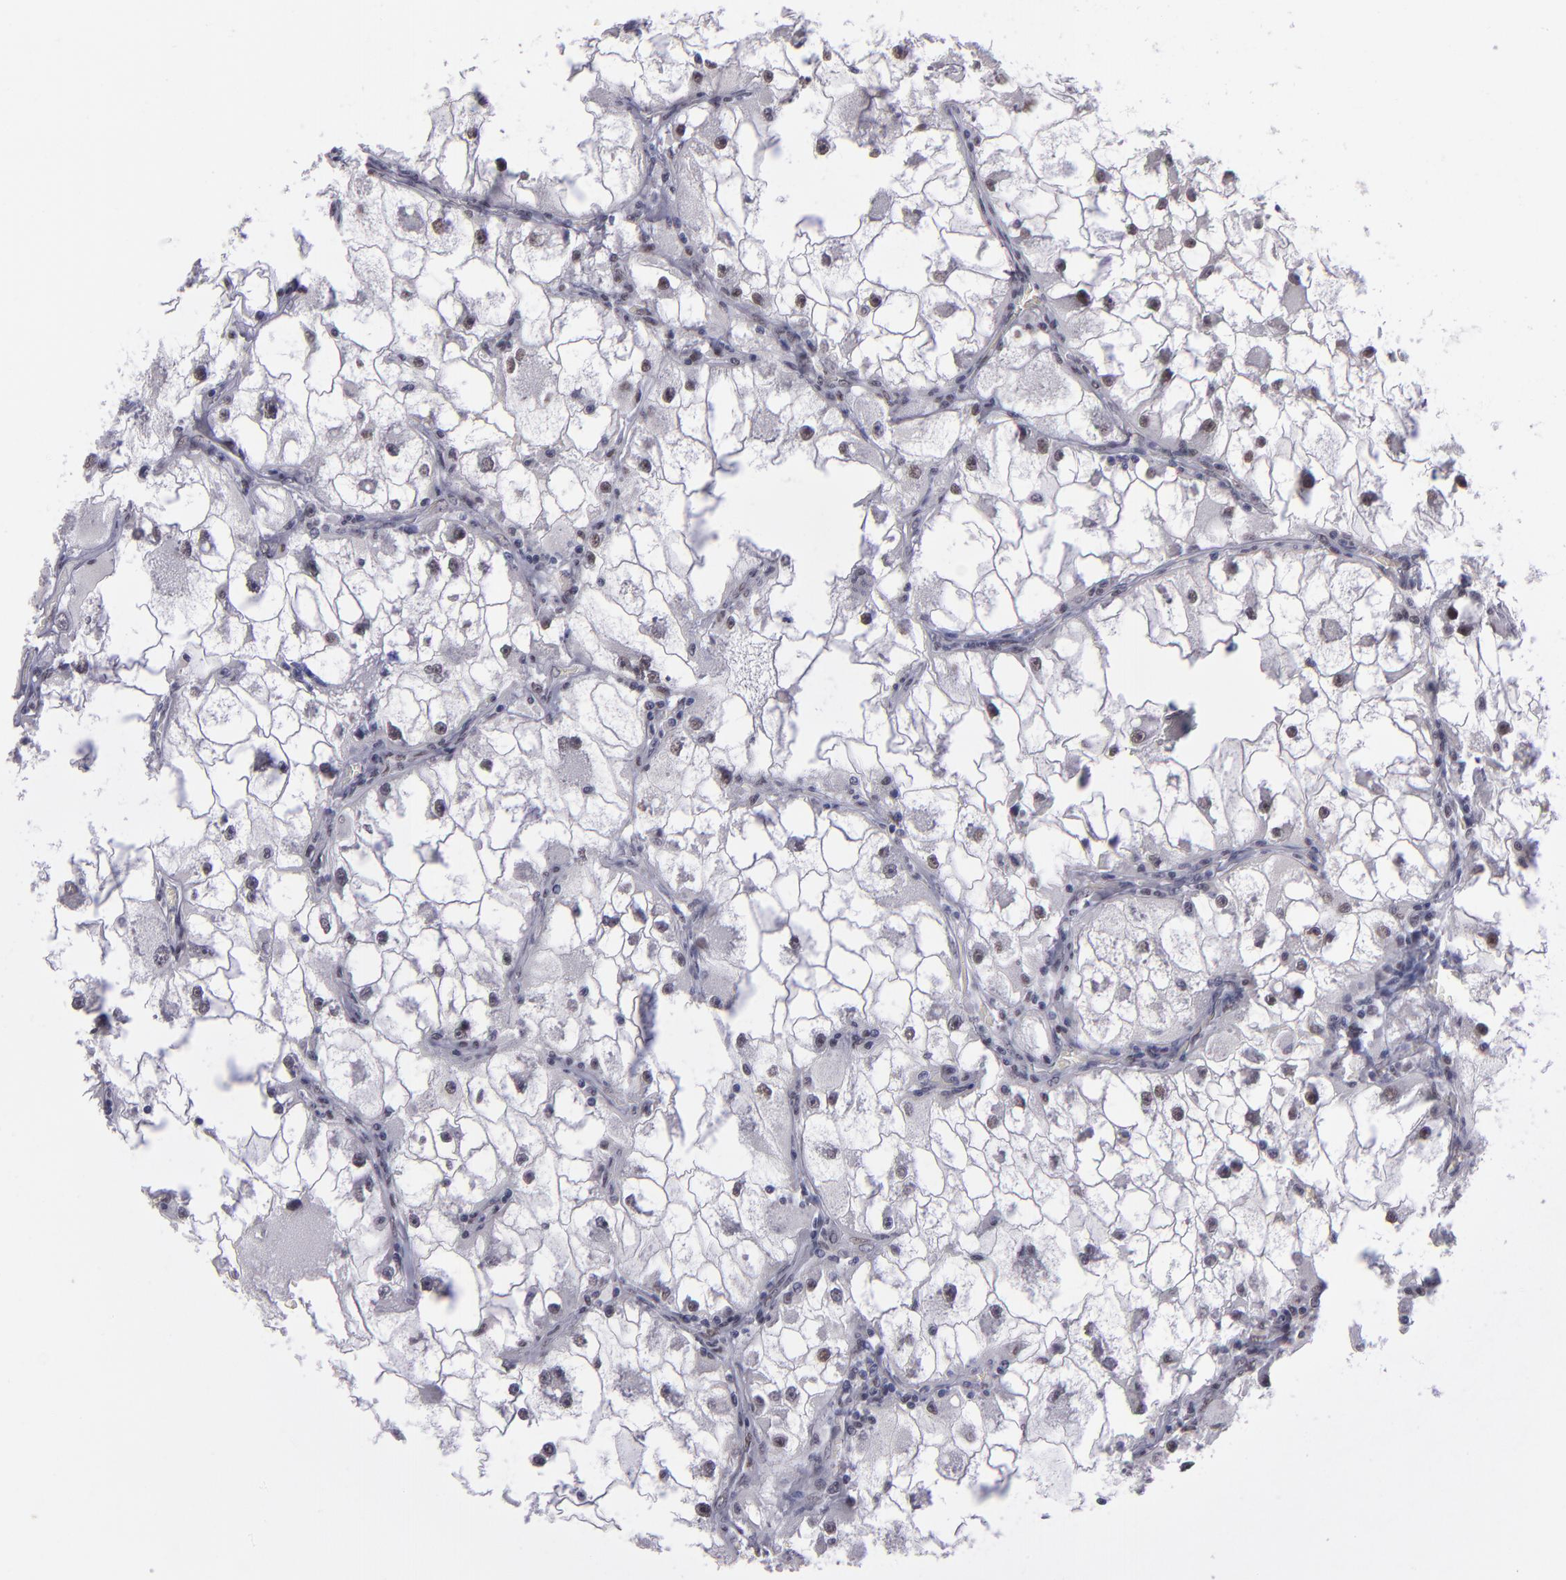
{"staining": {"intensity": "weak", "quantity": "<25%", "location": "nuclear"}, "tissue": "renal cancer", "cell_type": "Tumor cells", "image_type": "cancer", "snomed": [{"axis": "morphology", "description": "Adenocarcinoma, NOS"}, {"axis": "topography", "description": "Kidney"}], "caption": "Tumor cells are negative for brown protein staining in renal cancer (adenocarcinoma).", "gene": "OTUB2", "patient": {"sex": "female", "age": 73}}